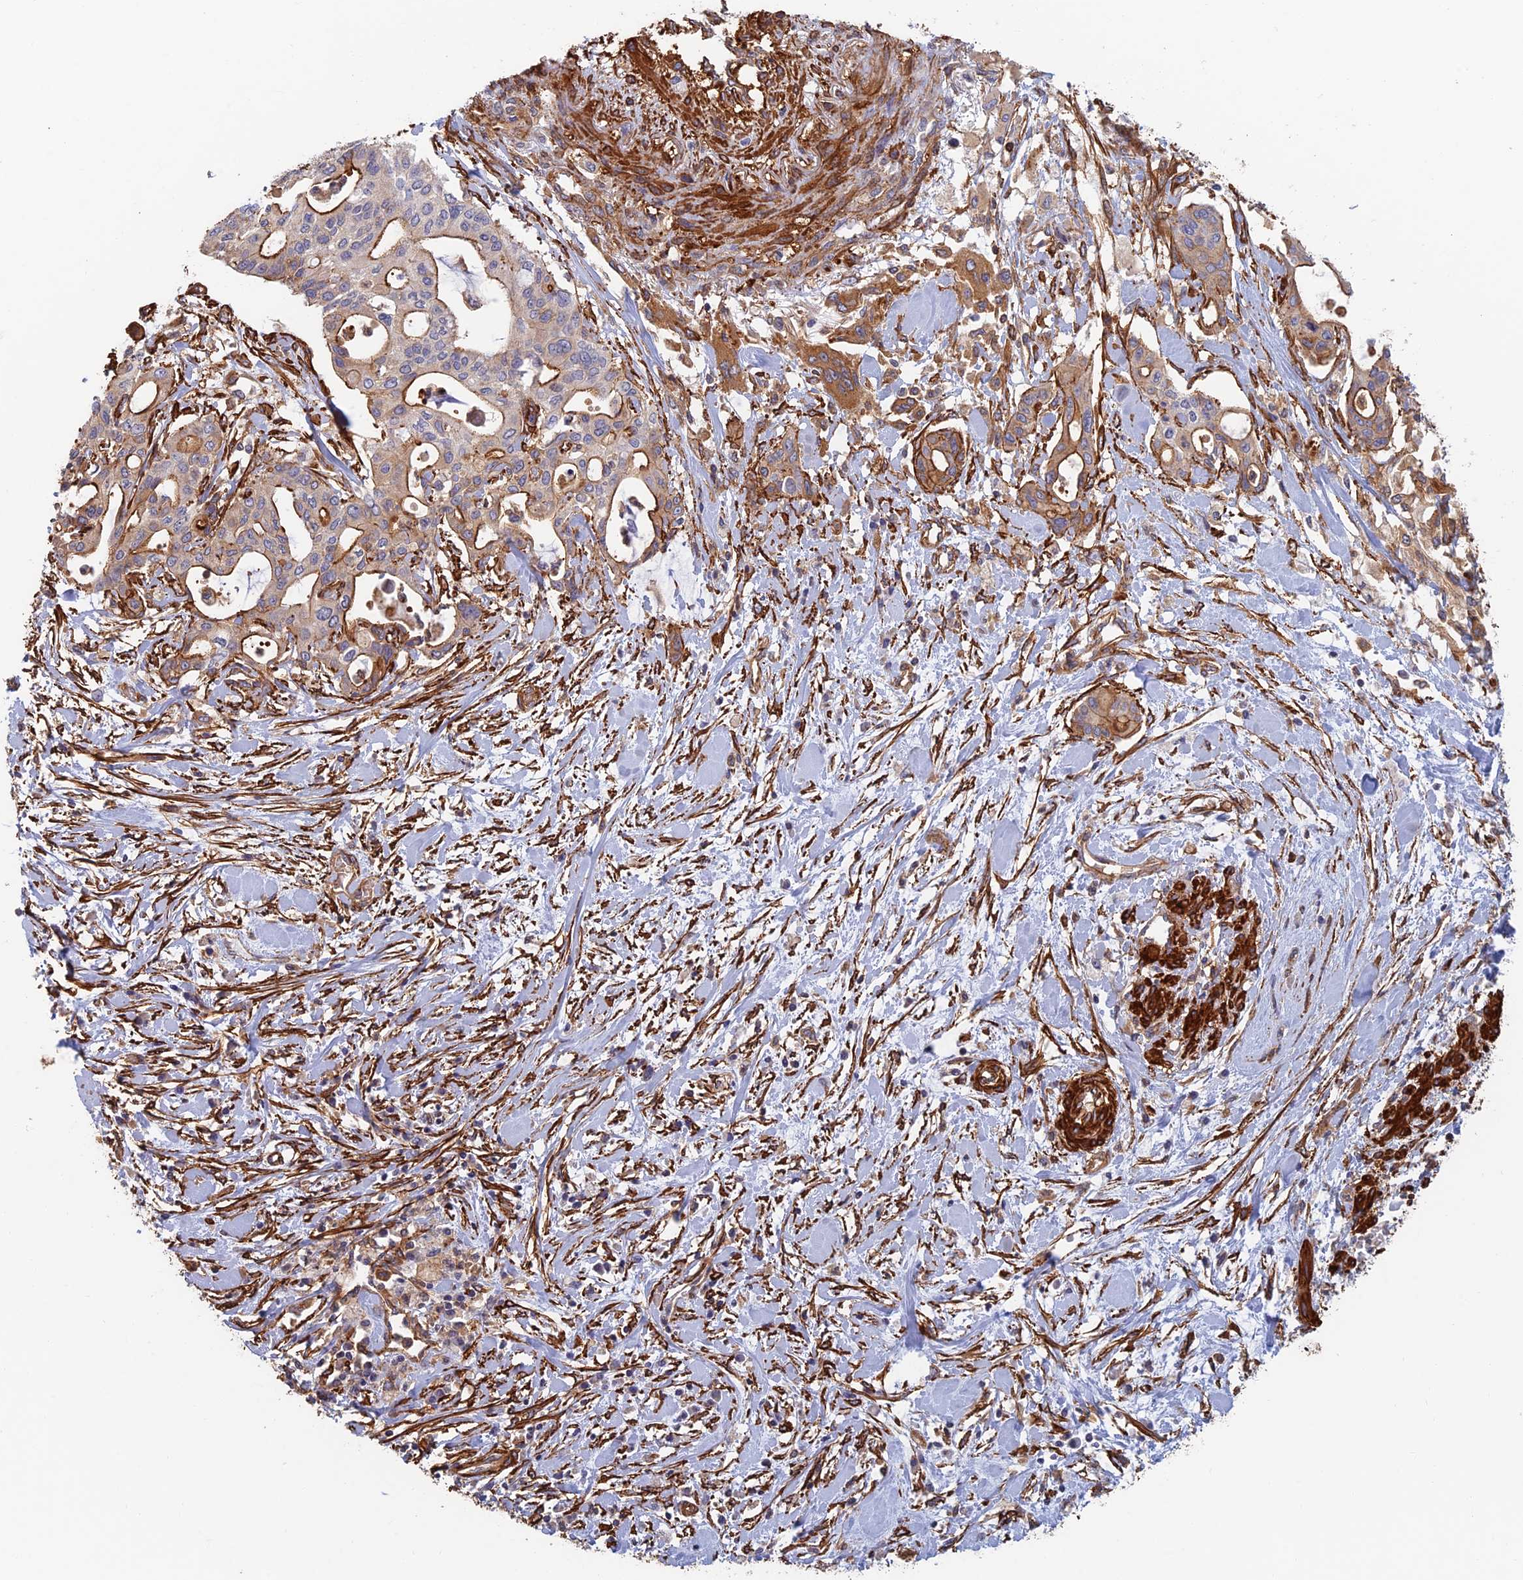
{"staining": {"intensity": "moderate", "quantity": ">75%", "location": "cytoplasmic/membranous"}, "tissue": "pancreatic cancer", "cell_type": "Tumor cells", "image_type": "cancer", "snomed": [{"axis": "morphology", "description": "Adenocarcinoma, NOS"}, {"axis": "topography", "description": "Pancreas"}], "caption": "A high-resolution micrograph shows immunohistochemistry (IHC) staining of pancreatic cancer (adenocarcinoma), which demonstrates moderate cytoplasmic/membranous staining in approximately >75% of tumor cells.", "gene": "PAK4", "patient": {"sex": "male", "age": 46}}